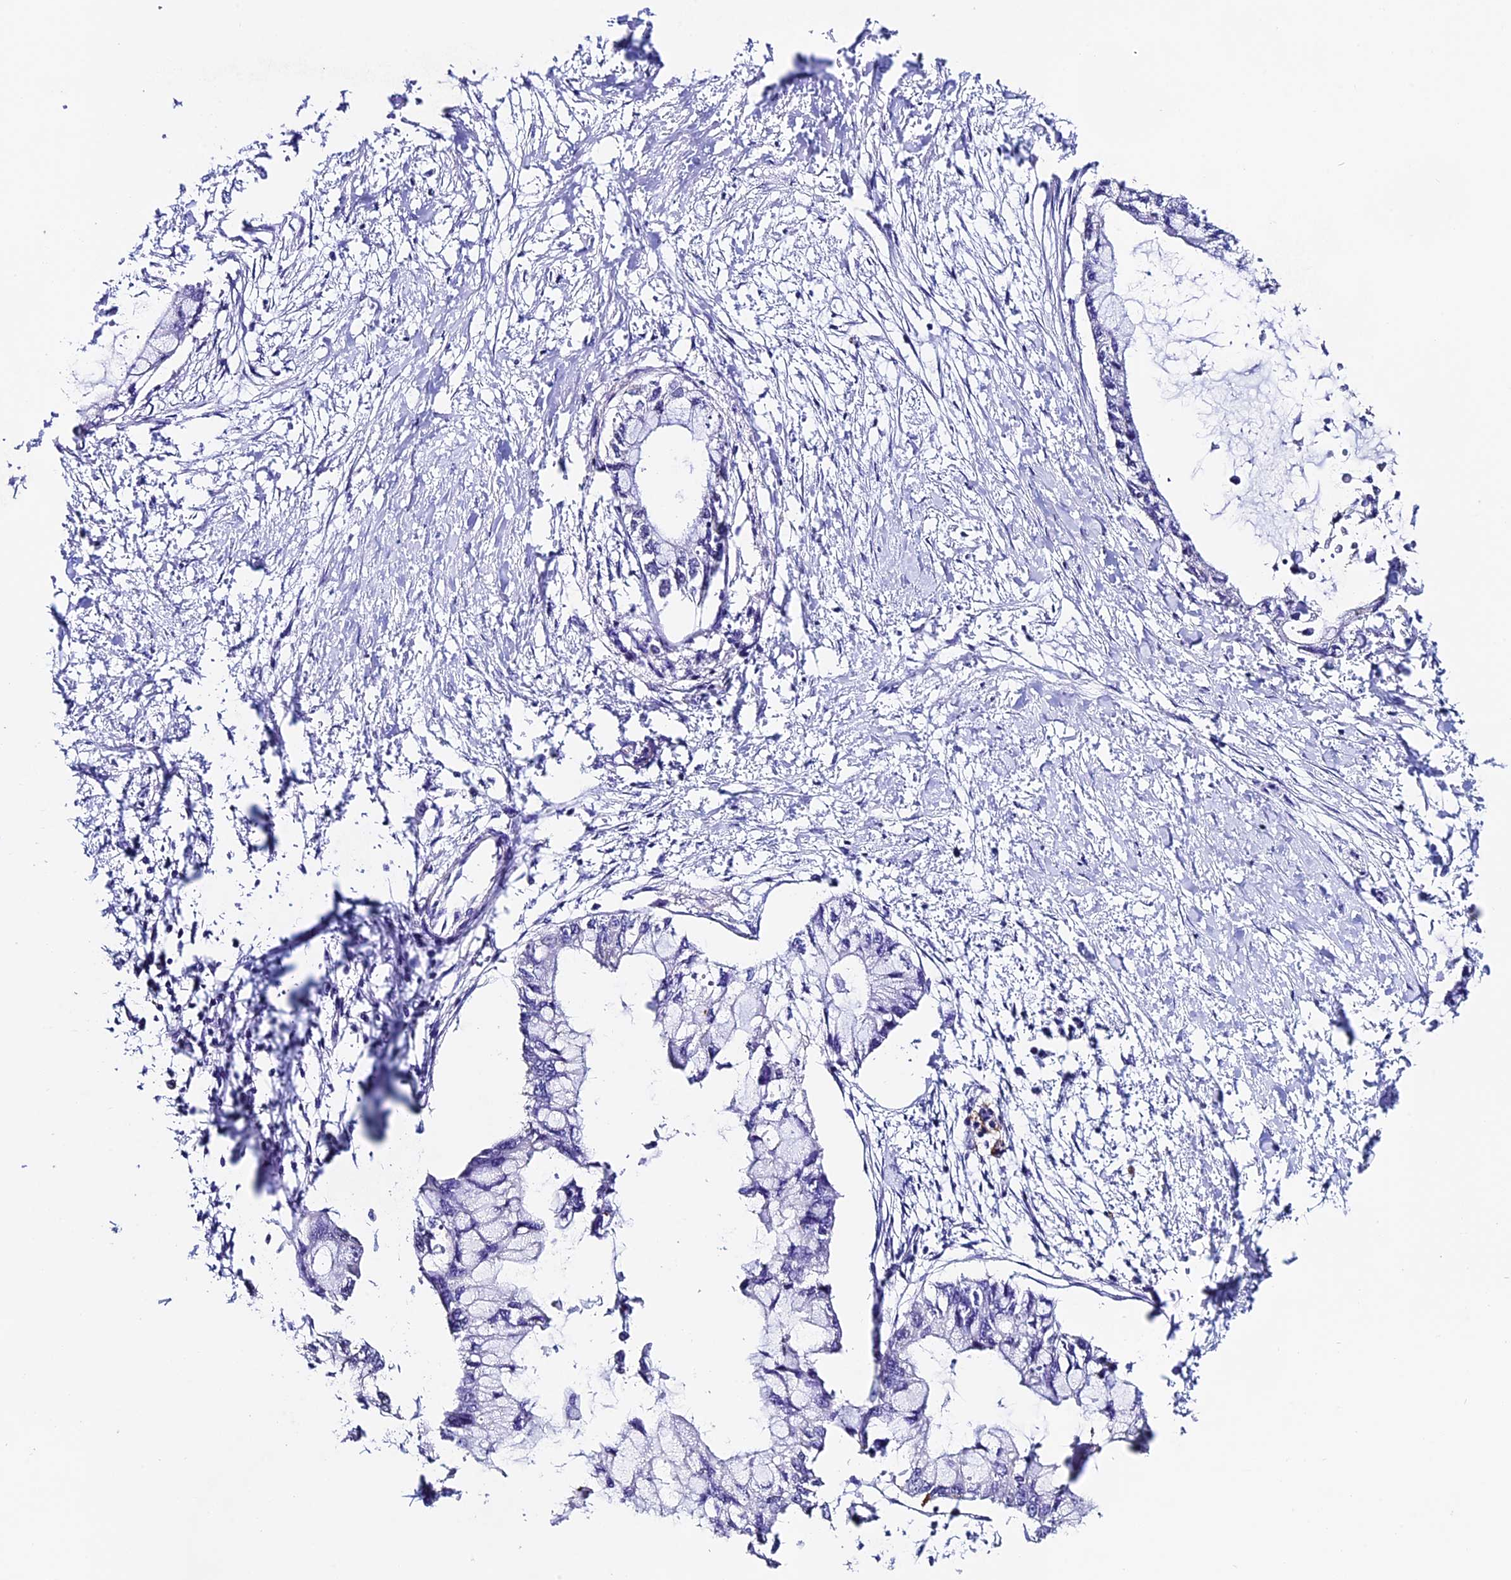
{"staining": {"intensity": "negative", "quantity": "none", "location": "none"}, "tissue": "pancreatic cancer", "cell_type": "Tumor cells", "image_type": "cancer", "snomed": [{"axis": "morphology", "description": "Adenocarcinoma, NOS"}, {"axis": "topography", "description": "Pancreas"}], "caption": "This is an IHC photomicrograph of human pancreatic cancer. There is no expression in tumor cells.", "gene": "FBXW9", "patient": {"sex": "male", "age": 48}}